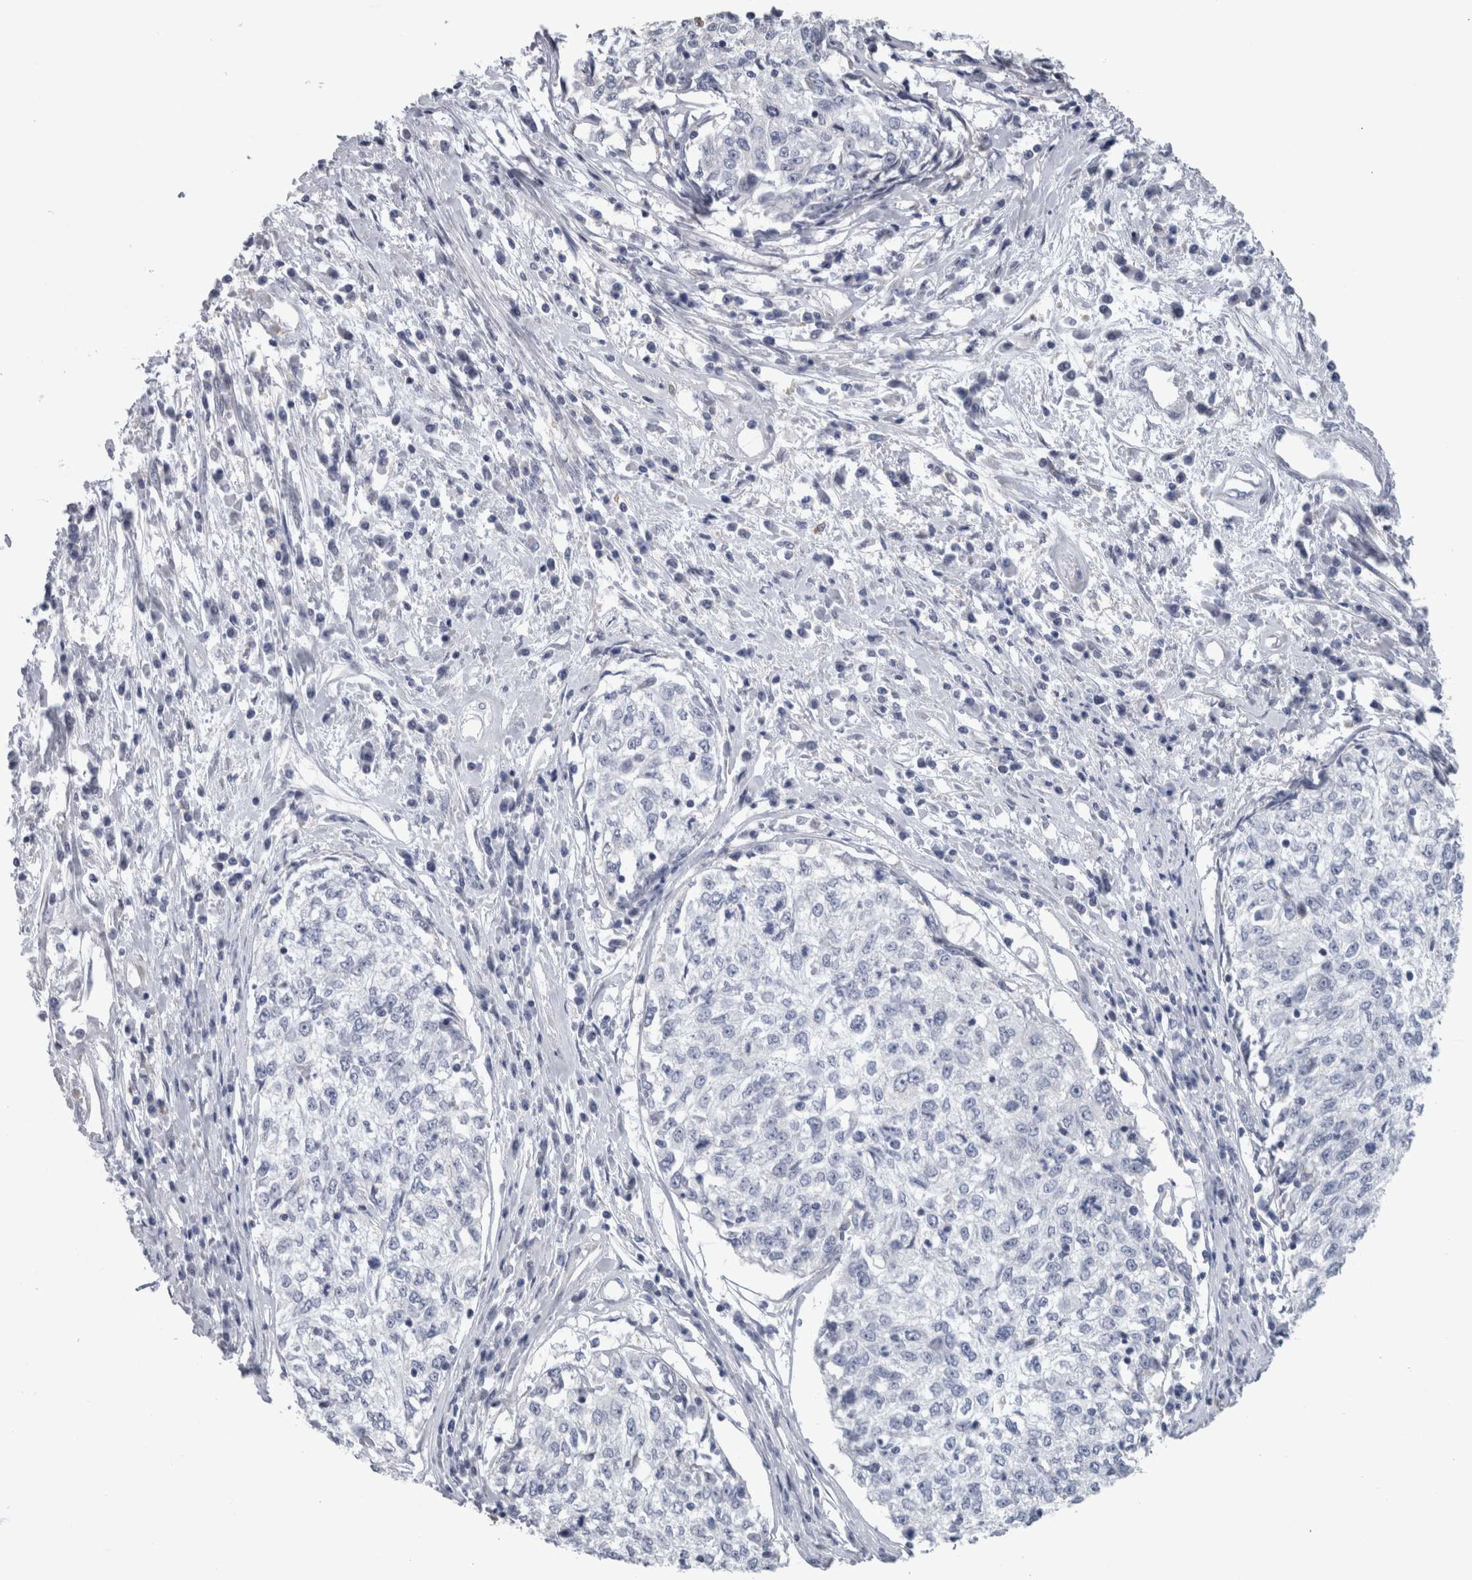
{"staining": {"intensity": "negative", "quantity": "none", "location": "none"}, "tissue": "cervical cancer", "cell_type": "Tumor cells", "image_type": "cancer", "snomed": [{"axis": "morphology", "description": "Squamous cell carcinoma, NOS"}, {"axis": "topography", "description": "Cervix"}], "caption": "A high-resolution micrograph shows immunohistochemistry (IHC) staining of cervical cancer (squamous cell carcinoma), which displays no significant staining in tumor cells. (Immunohistochemistry, brightfield microscopy, high magnification).", "gene": "GDAP1", "patient": {"sex": "female", "age": 57}}